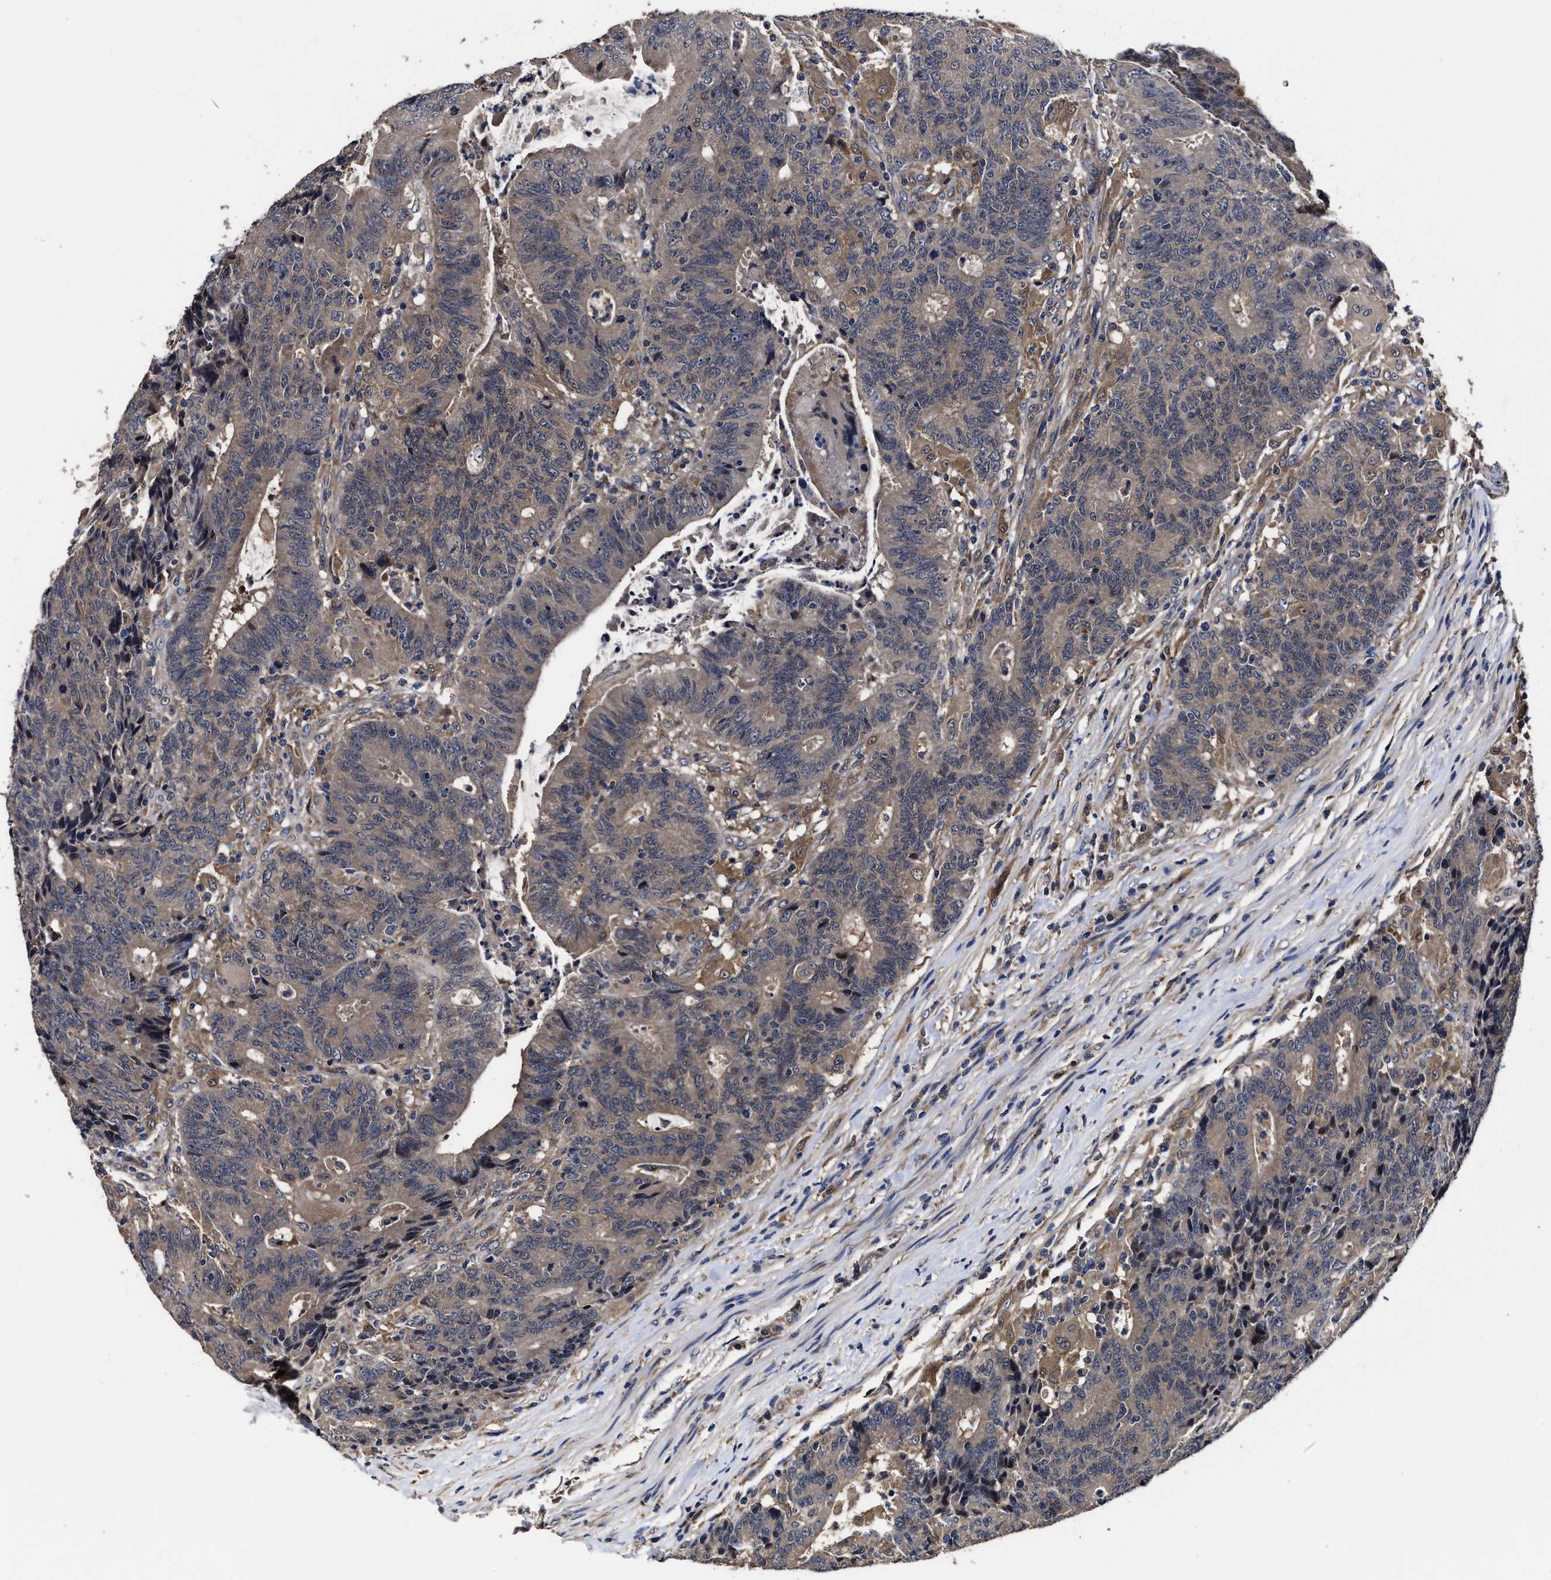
{"staining": {"intensity": "weak", "quantity": "25%-75%", "location": "cytoplasmic/membranous"}, "tissue": "colorectal cancer", "cell_type": "Tumor cells", "image_type": "cancer", "snomed": [{"axis": "morphology", "description": "Normal tissue, NOS"}, {"axis": "morphology", "description": "Adenocarcinoma, NOS"}, {"axis": "topography", "description": "Colon"}], "caption": "High-power microscopy captured an IHC image of colorectal cancer, revealing weak cytoplasmic/membranous expression in approximately 25%-75% of tumor cells.", "gene": "SOCS5", "patient": {"sex": "female", "age": 75}}